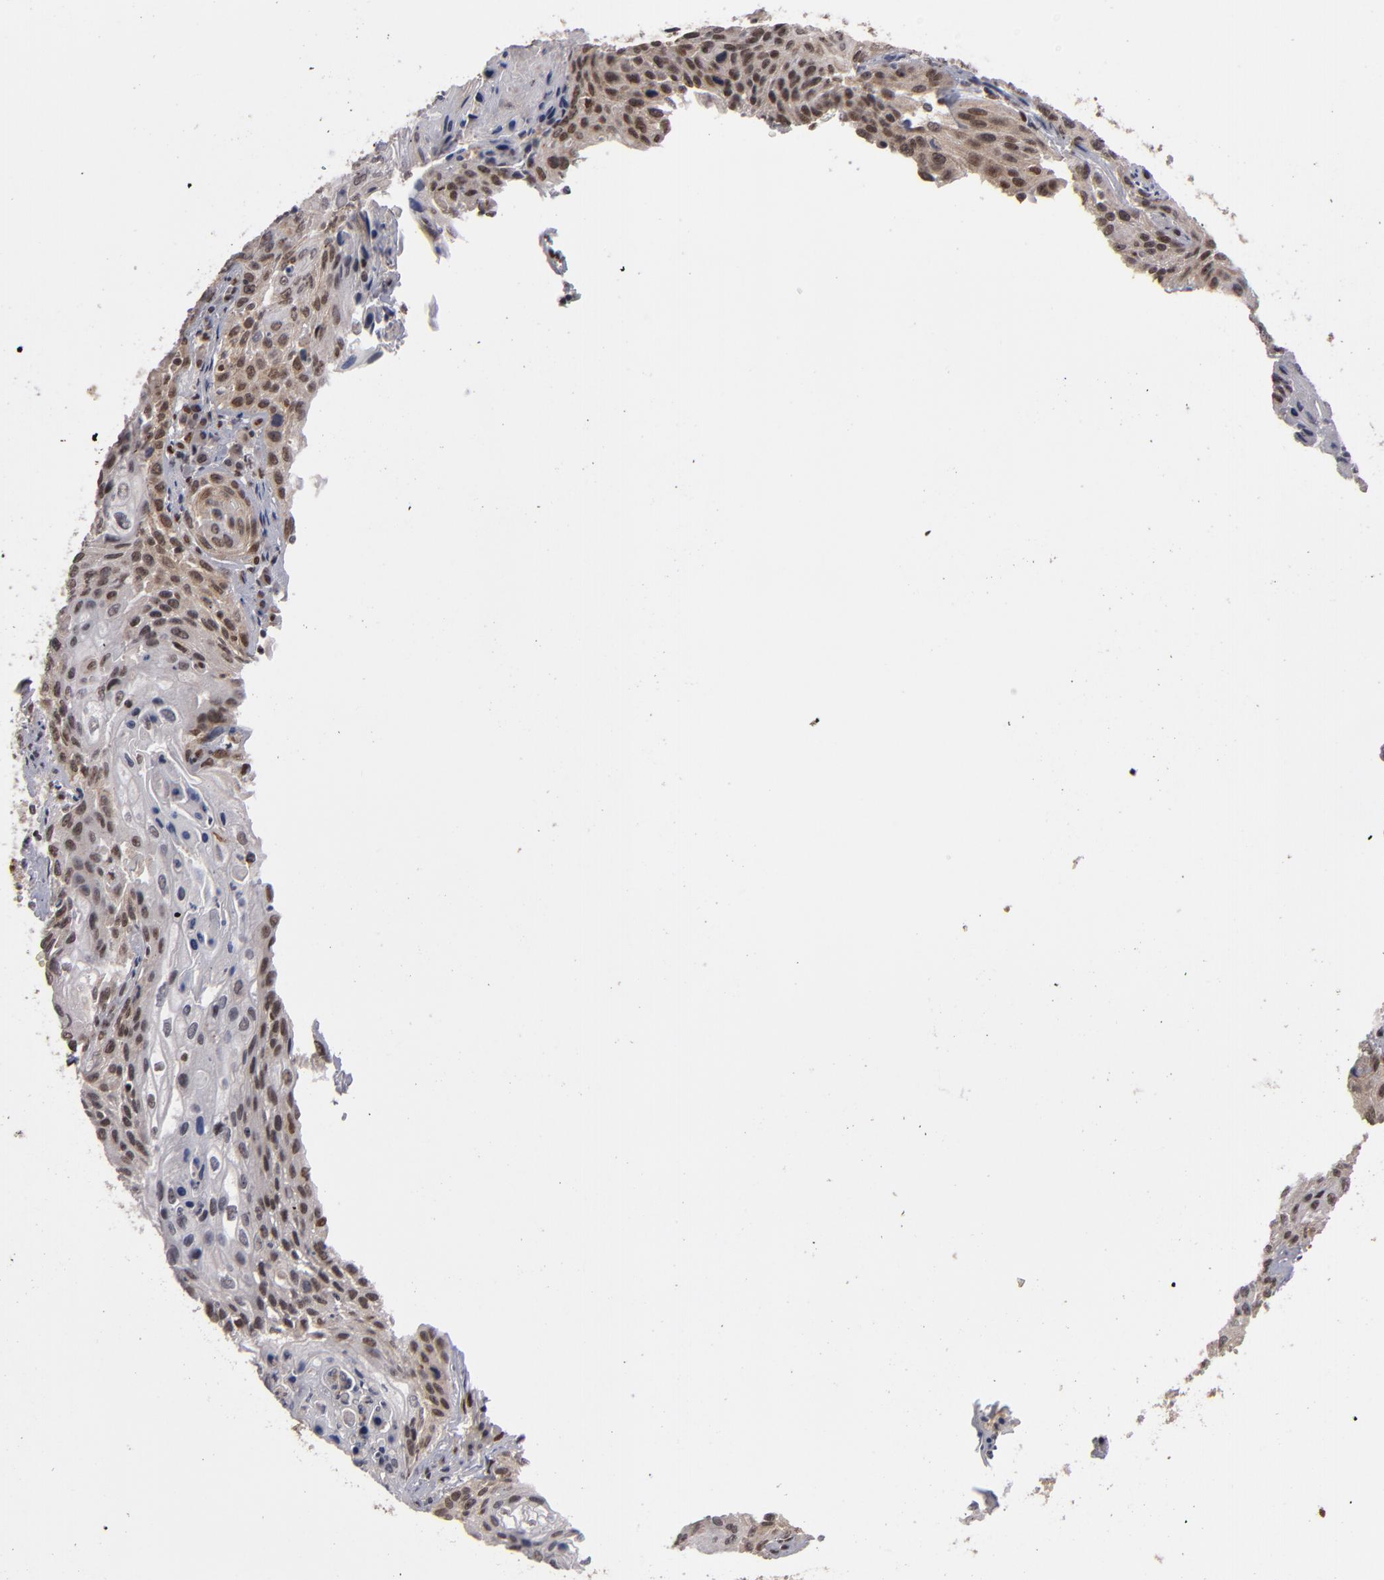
{"staining": {"intensity": "weak", "quantity": "<25%", "location": "nuclear"}, "tissue": "cervical cancer", "cell_type": "Tumor cells", "image_type": "cancer", "snomed": [{"axis": "morphology", "description": "Squamous cell carcinoma, NOS"}, {"axis": "topography", "description": "Cervix"}], "caption": "A high-resolution photomicrograph shows immunohistochemistry (IHC) staining of cervical squamous cell carcinoma, which displays no significant positivity in tumor cells.", "gene": "ZNF234", "patient": {"sex": "female", "age": 32}}